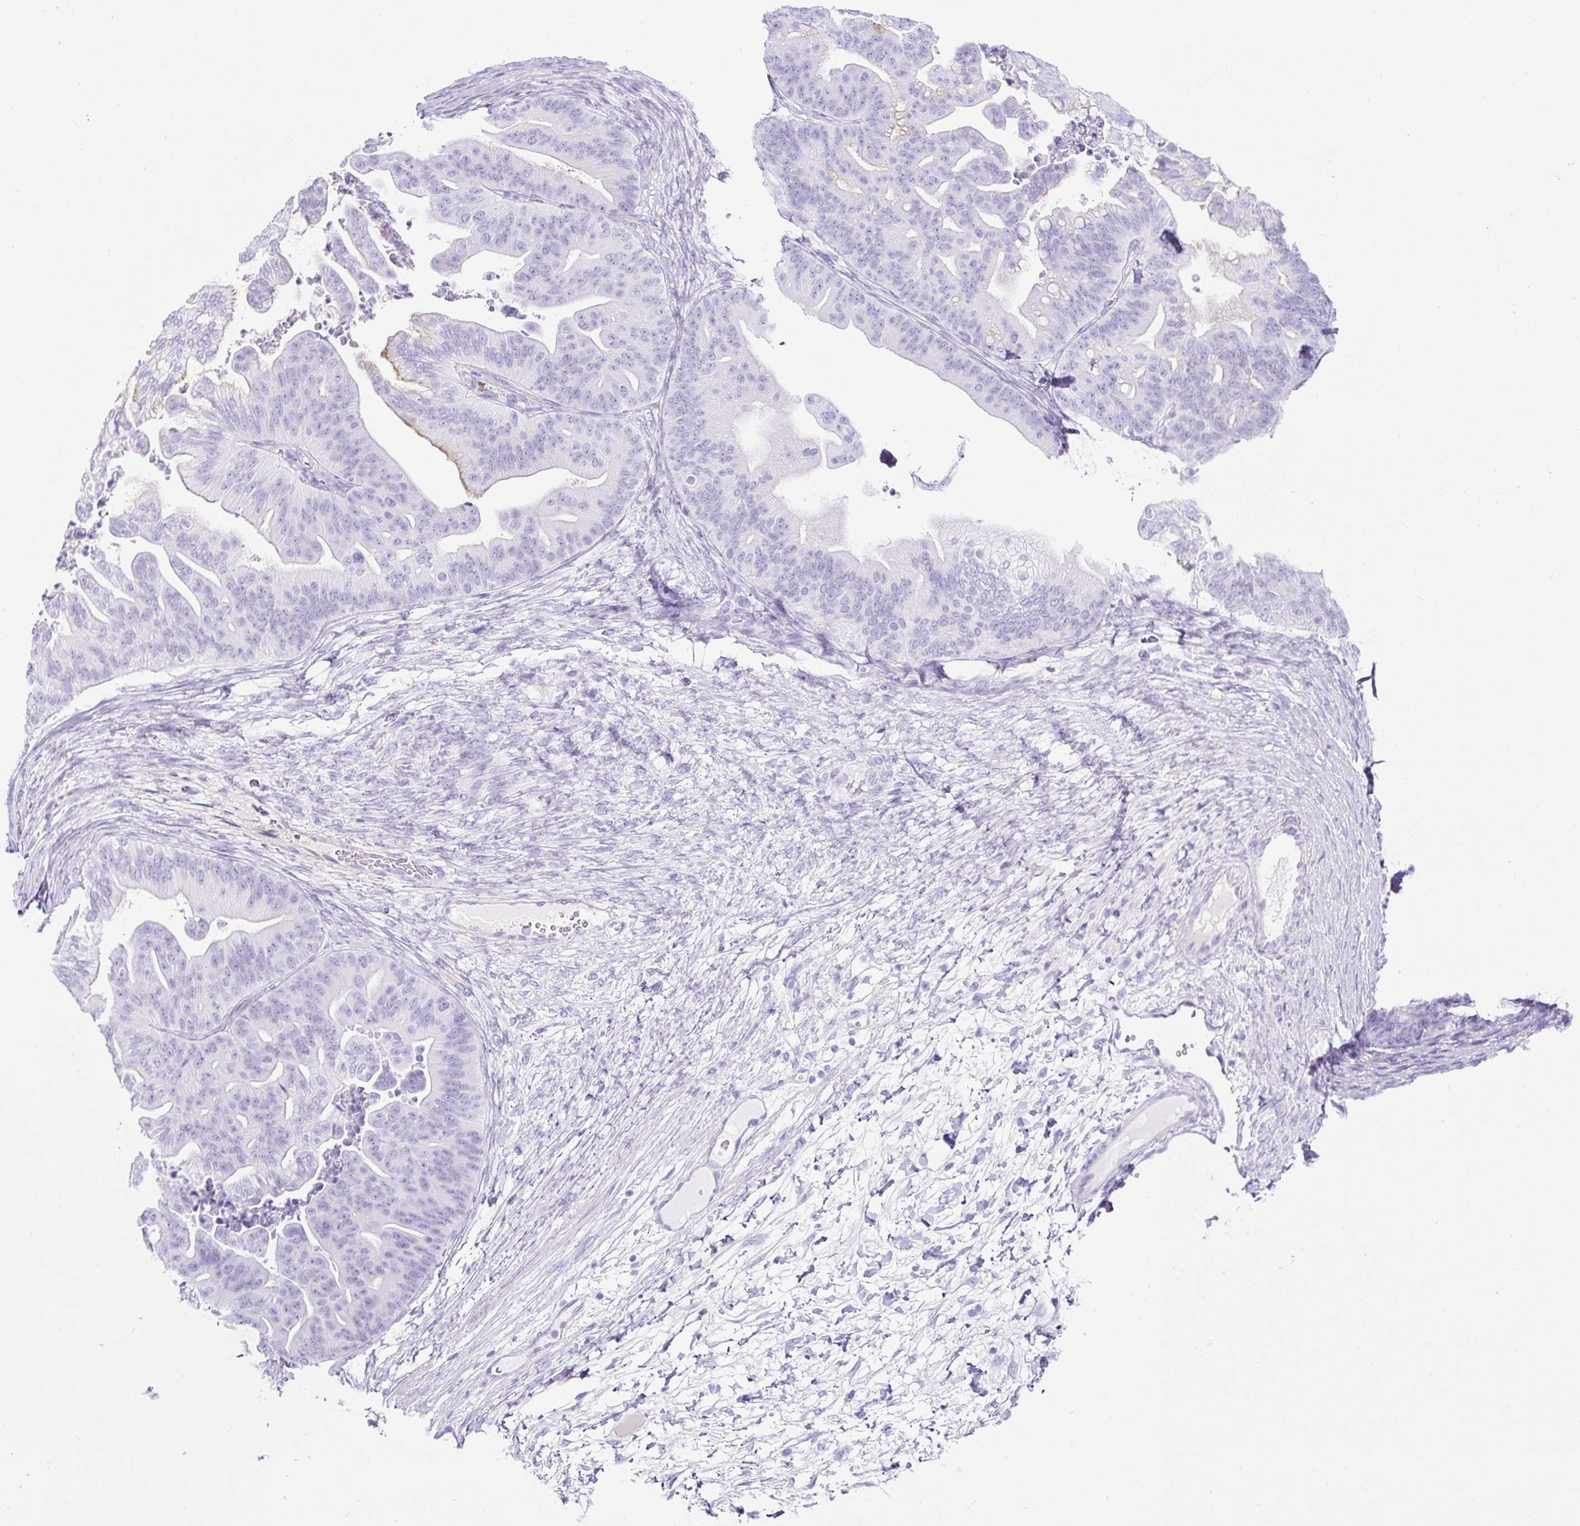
{"staining": {"intensity": "negative", "quantity": "none", "location": "none"}, "tissue": "ovarian cancer", "cell_type": "Tumor cells", "image_type": "cancer", "snomed": [{"axis": "morphology", "description": "Cystadenocarcinoma, mucinous, NOS"}, {"axis": "topography", "description": "Ovary"}], "caption": "The histopathology image reveals no significant staining in tumor cells of ovarian cancer (mucinous cystadenocarcinoma).", "gene": "TMEM200B", "patient": {"sex": "female", "age": 67}}